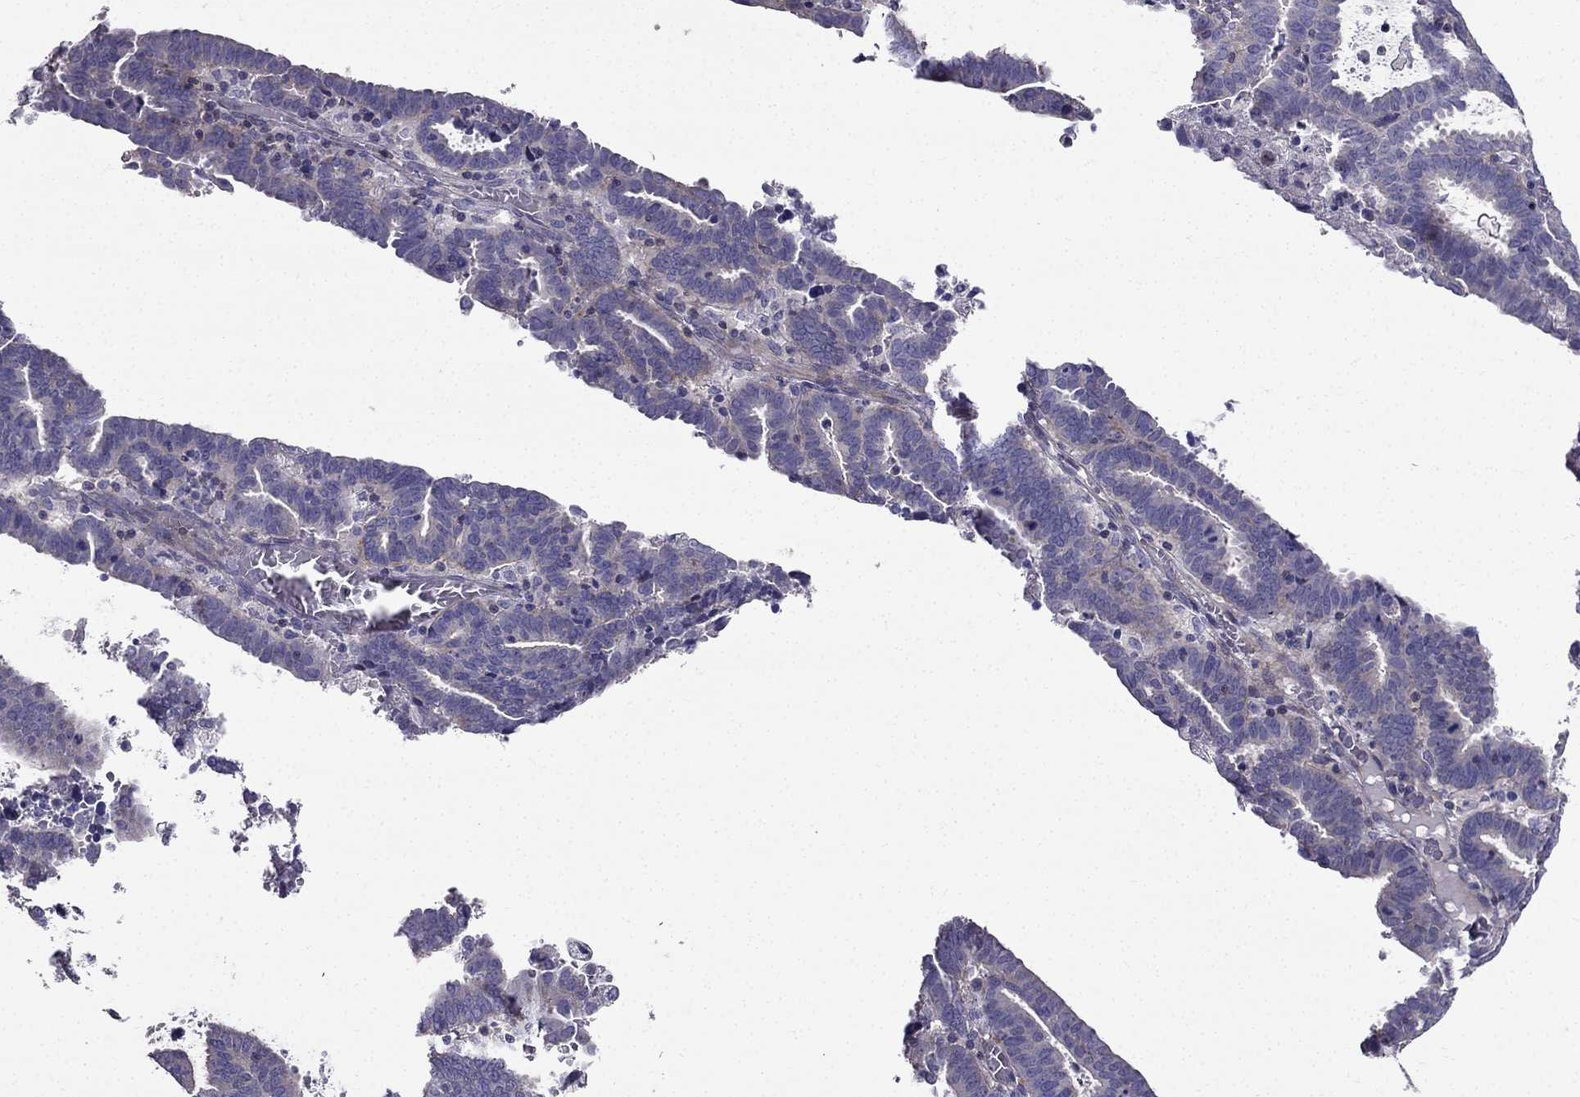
{"staining": {"intensity": "negative", "quantity": "none", "location": "none"}, "tissue": "endometrial cancer", "cell_type": "Tumor cells", "image_type": "cancer", "snomed": [{"axis": "morphology", "description": "Adenocarcinoma, NOS"}, {"axis": "topography", "description": "Uterus"}], "caption": "Photomicrograph shows no protein positivity in tumor cells of endometrial adenocarcinoma tissue.", "gene": "AS3MT", "patient": {"sex": "female", "age": 83}}